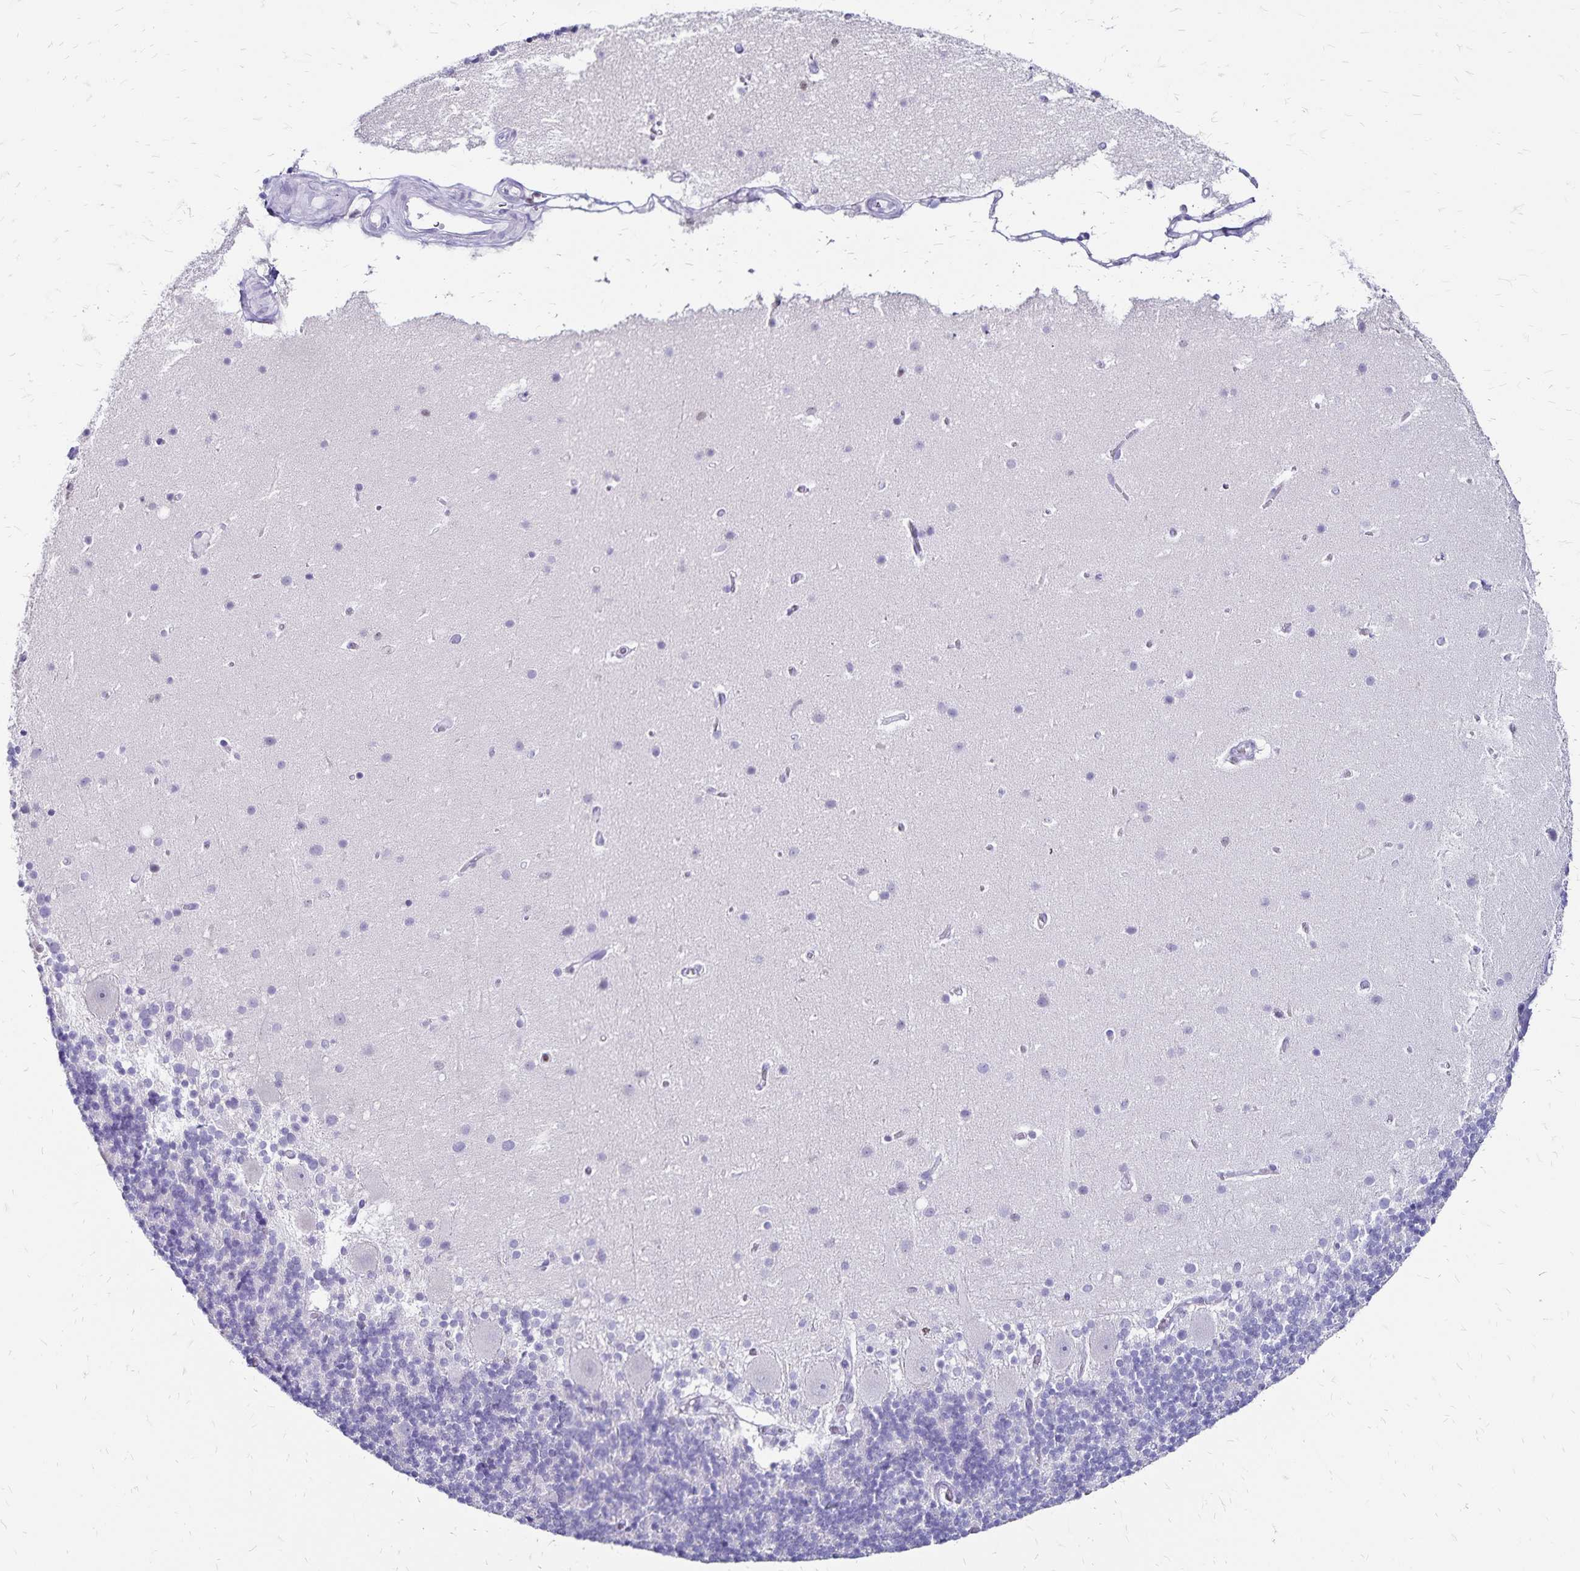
{"staining": {"intensity": "negative", "quantity": "none", "location": "none"}, "tissue": "cerebellum", "cell_type": "Cells in granular layer", "image_type": "normal", "snomed": [{"axis": "morphology", "description": "Normal tissue, NOS"}, {"axis": "topography", "description": "Cerebellum"}], "caption": "A high-resolution histopathology image shows immunohistochemistry (IHC) staining of benign cerebellum, which reveals no significant positivity in cells in granular layer.", "gene": "IKZF1", "patient": {"sex": "male", "age": 70}}